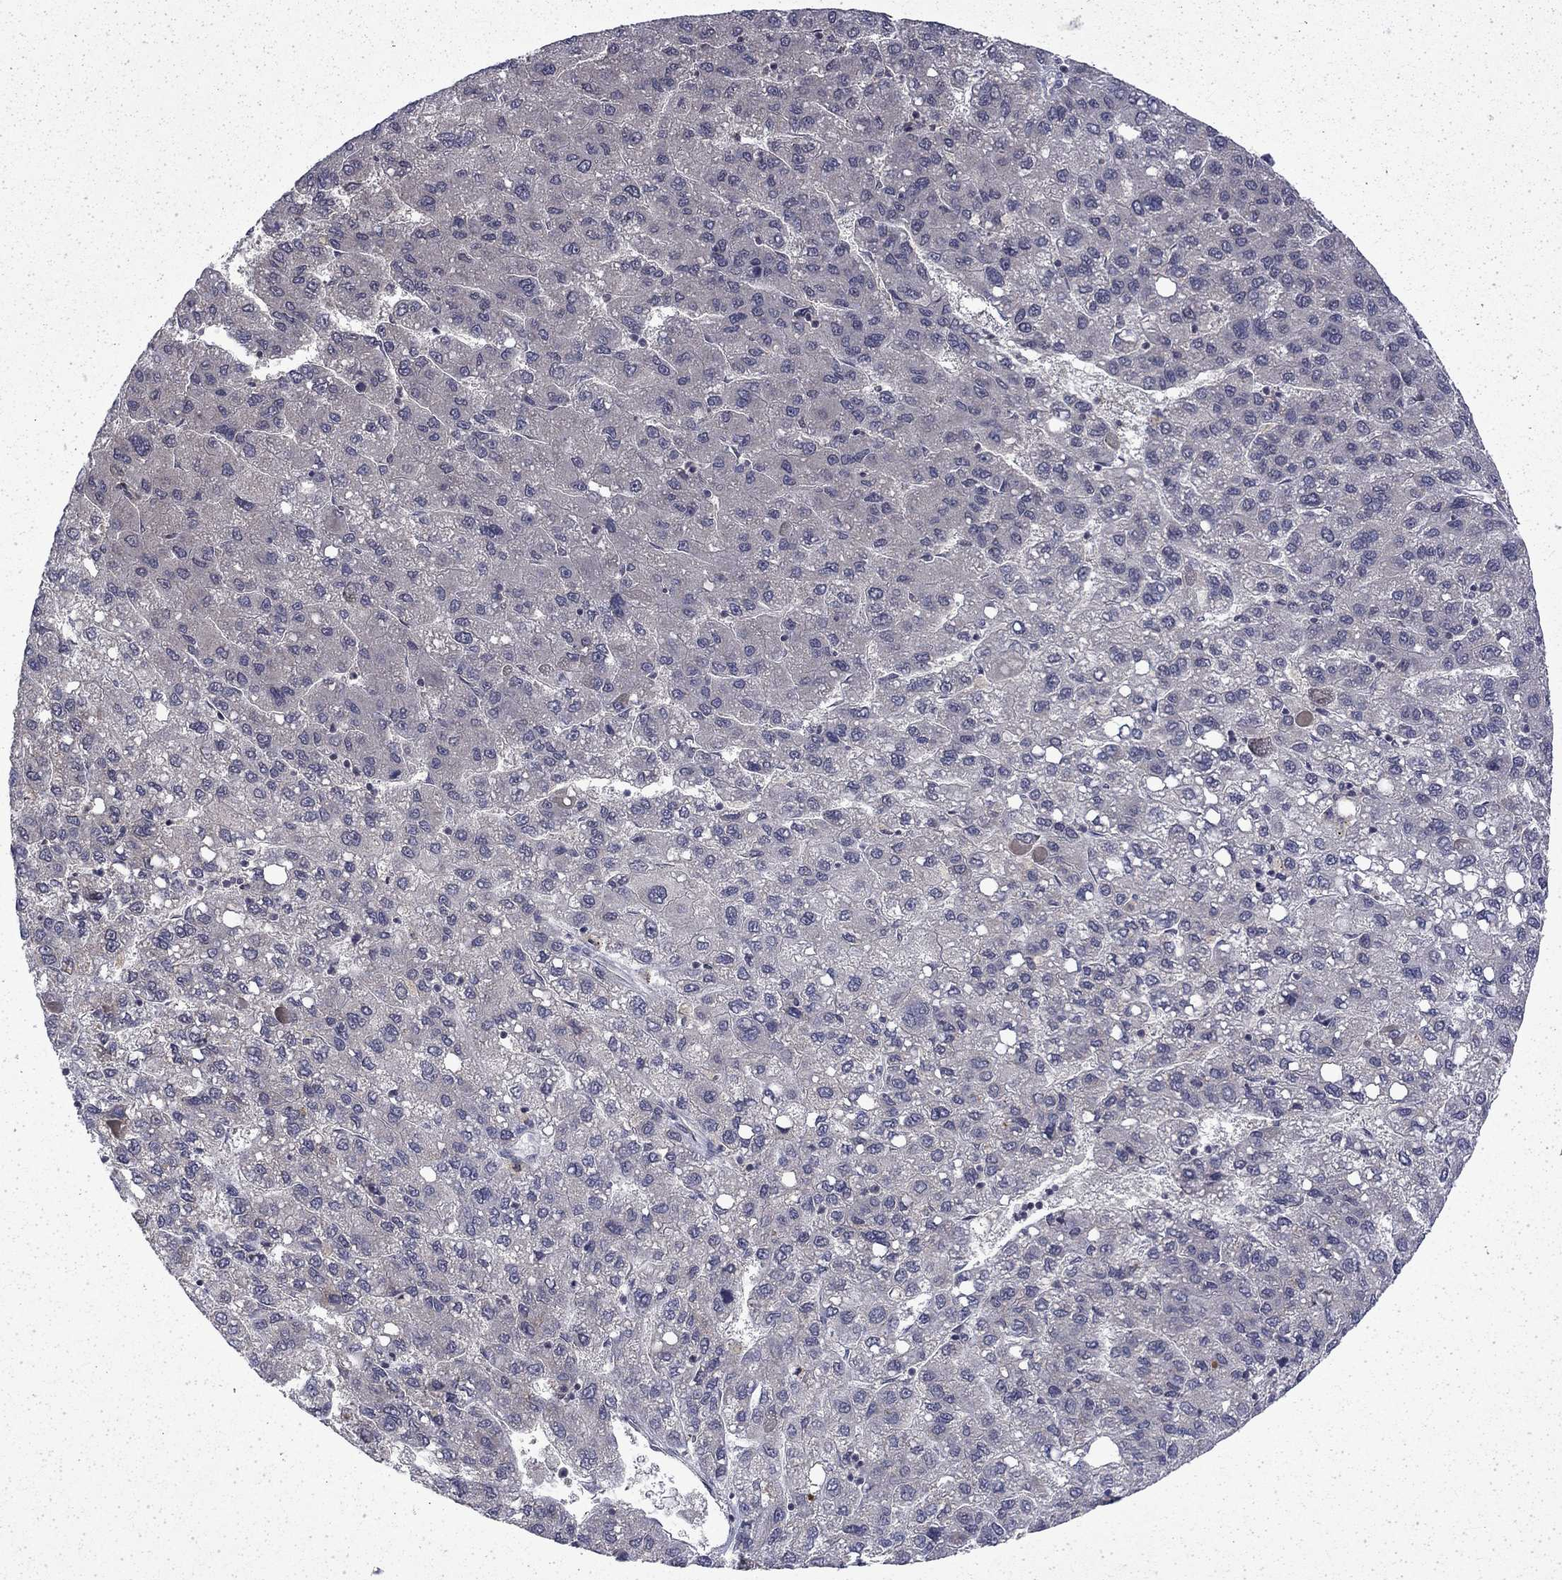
{"staining": {"intensity": "negative", "quantity": "none", "location": "none"}, "tissue": "liver cancer", "cell_type": "Tumor cells", "image_type": "cancer", "snomed": [{"axis": "morphology", "description": "Carcinoma, Hepatocellular, NOS"}, {"axis": "topography", "description": "Liver"}], "caption": "High power microscopy image of an immunohistochemistry image of hepatocellular carcinoma (liver), revealing no significant expression in tumor cells.", "gene": "CHAT", "patient": {"sex": "female", "age": 82}}